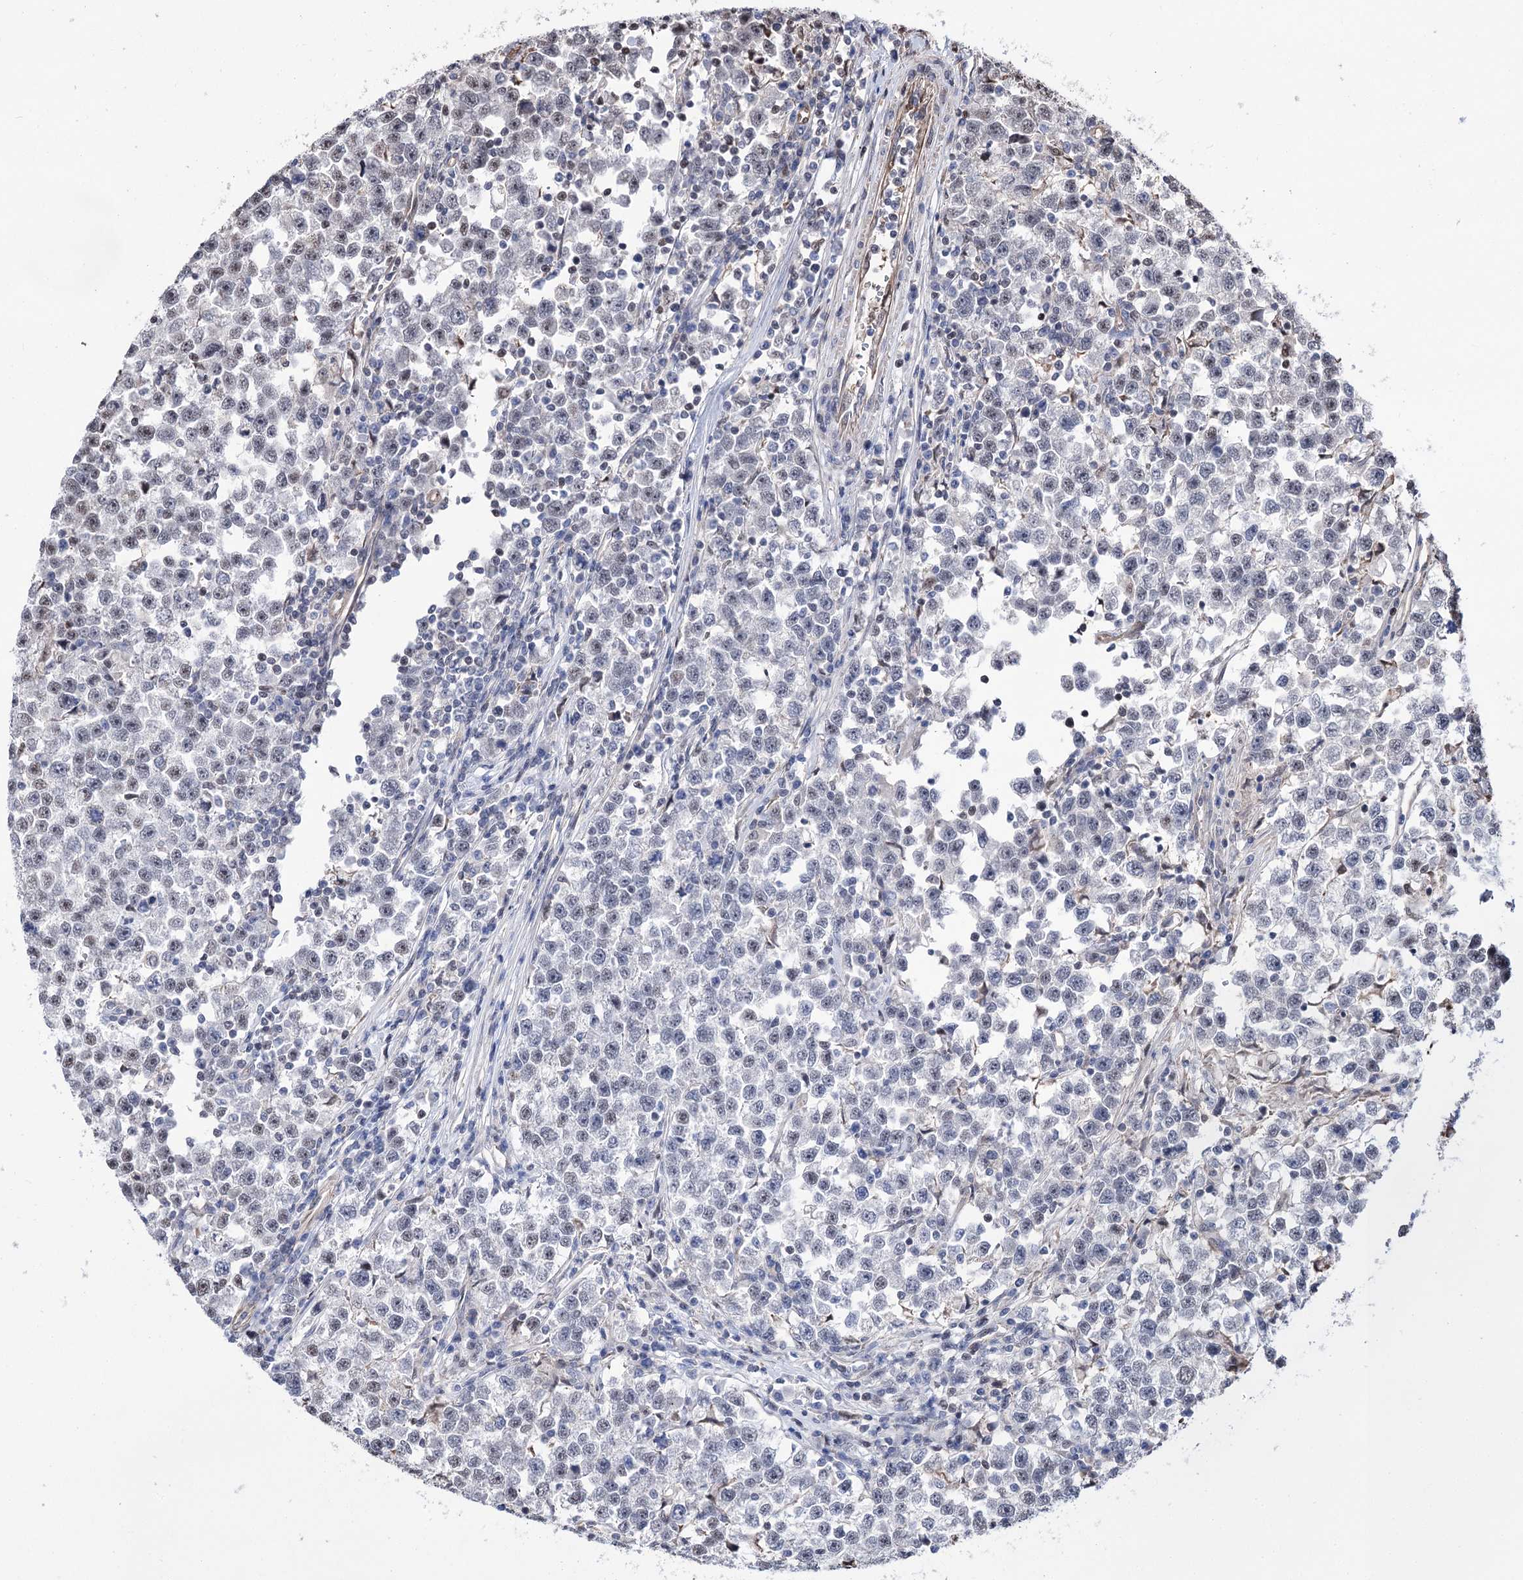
{"staining": {"intensity": "negative", "quantity": "none", "location": "none"}, "tissue": "testis cancer", "cell_type": "Tumor cells", "image_type": "cancer", "snomed": [{"axis": "morphology", "description": "Normal tissue, NOS"}, {"axis": "morphology", "description": "Seminoma, NOS"}, {"axis": "topography", "description": "Testis"}], "caption": "Immunohistochemistry (IHC) image of seminoma (testis) stained for a protein (brown), which demonstrates no expression in tumor cells.", "gene": "CHMP7", "patient": {"sex": "male", "age": 43}}